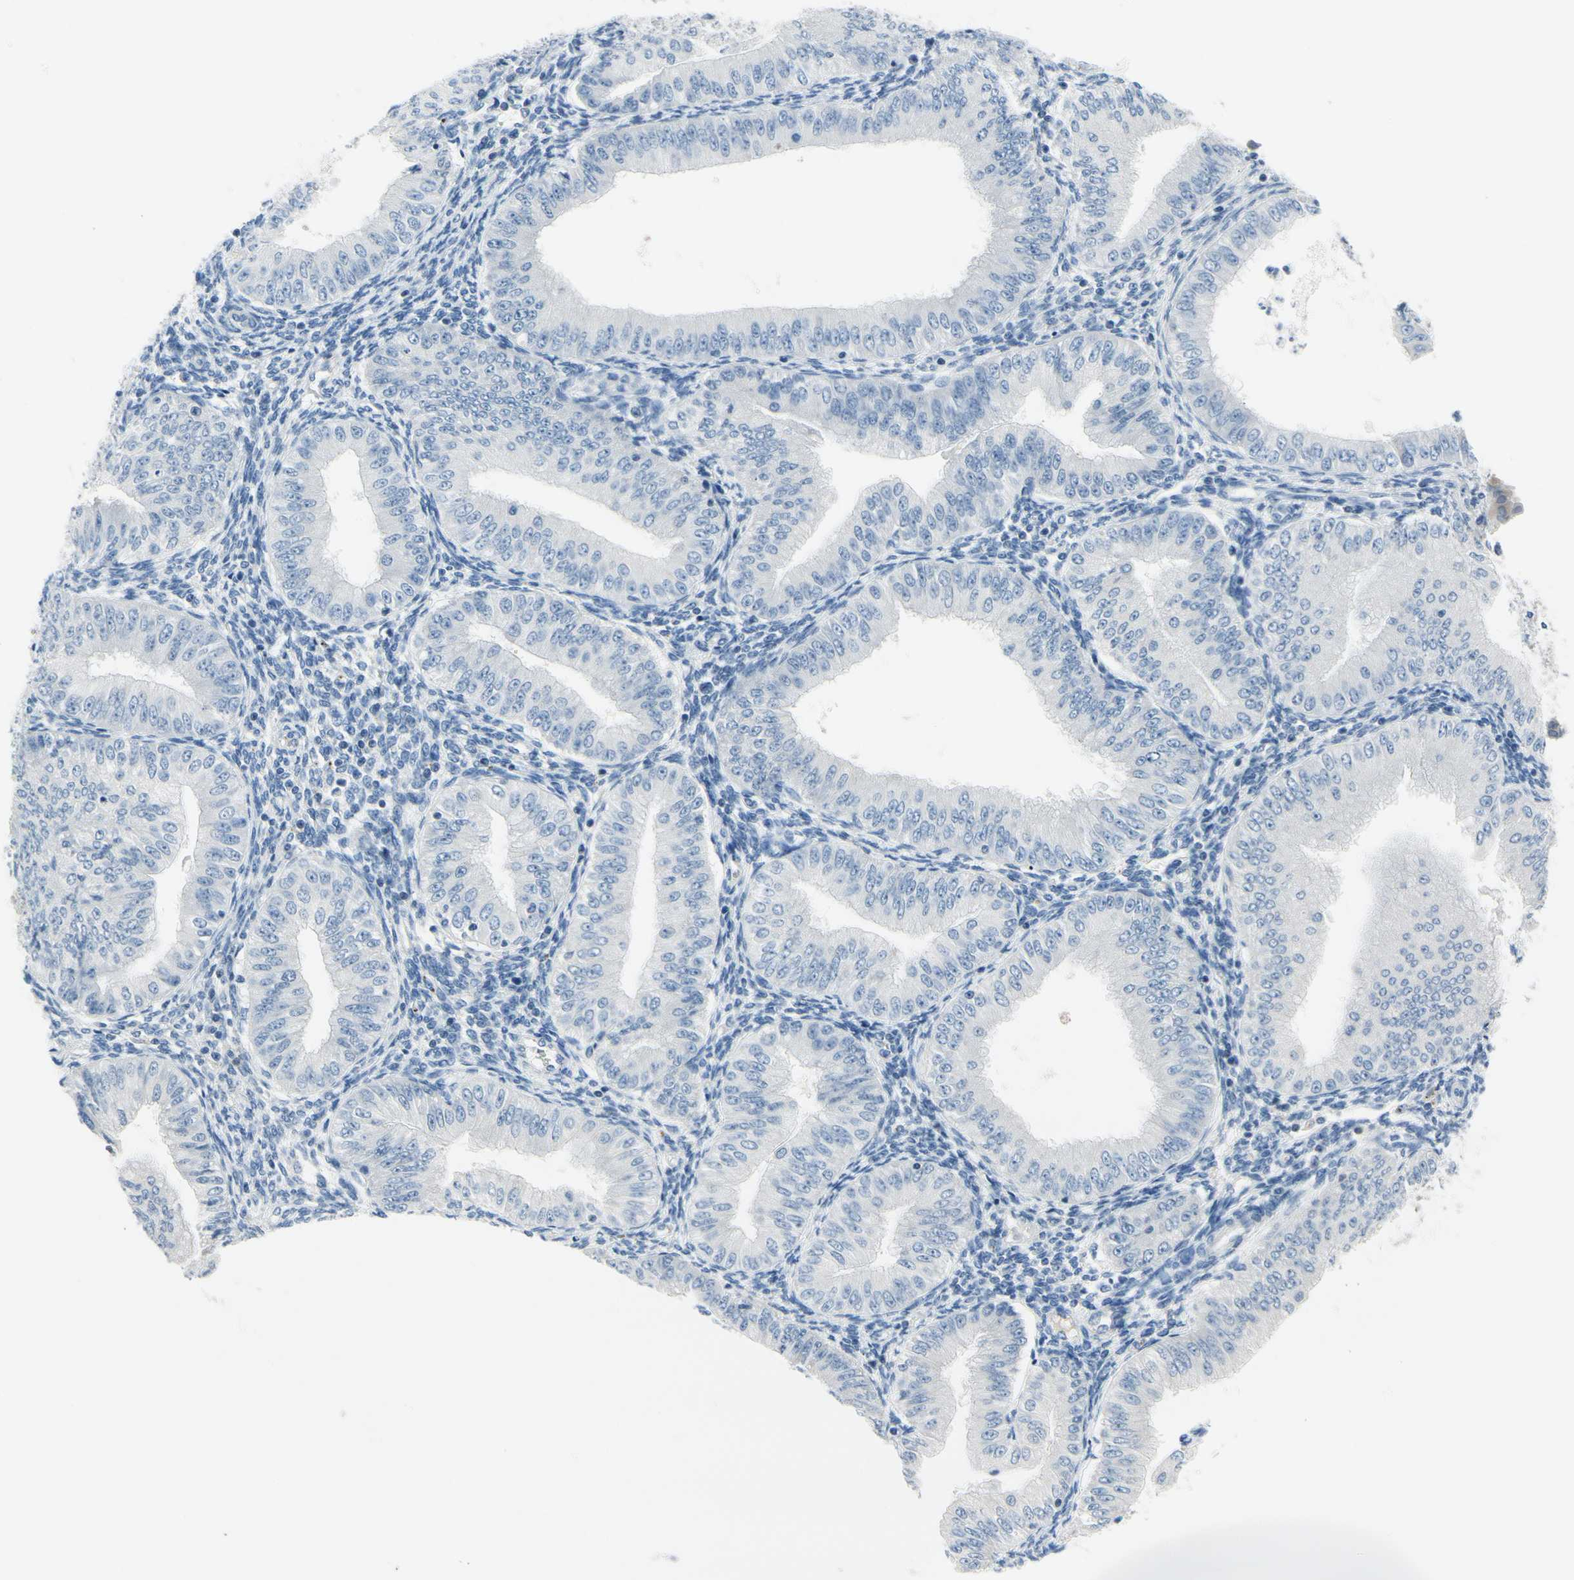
{"staining": {"intensity": "negative", "quantity": "none", "location": "none"}, "tissue": "endometrial cancer", "cell_type": "Tumor cells", "image_type": "cancer", "snomed": [{"axis": "morphology", "description": "Normal tissue, NOS"}, {"axis": "morphology", "description": "Adenocarcinoma, NOS"}, {"axis": "topography", "description": "Endometrium"}], "caption": "An image of endometrial adenocarcinoma stained for a protein displays no brown staining in tumor cells.", "gene": "NFATC2", "patient": {"sex": "female", "age": 53}}